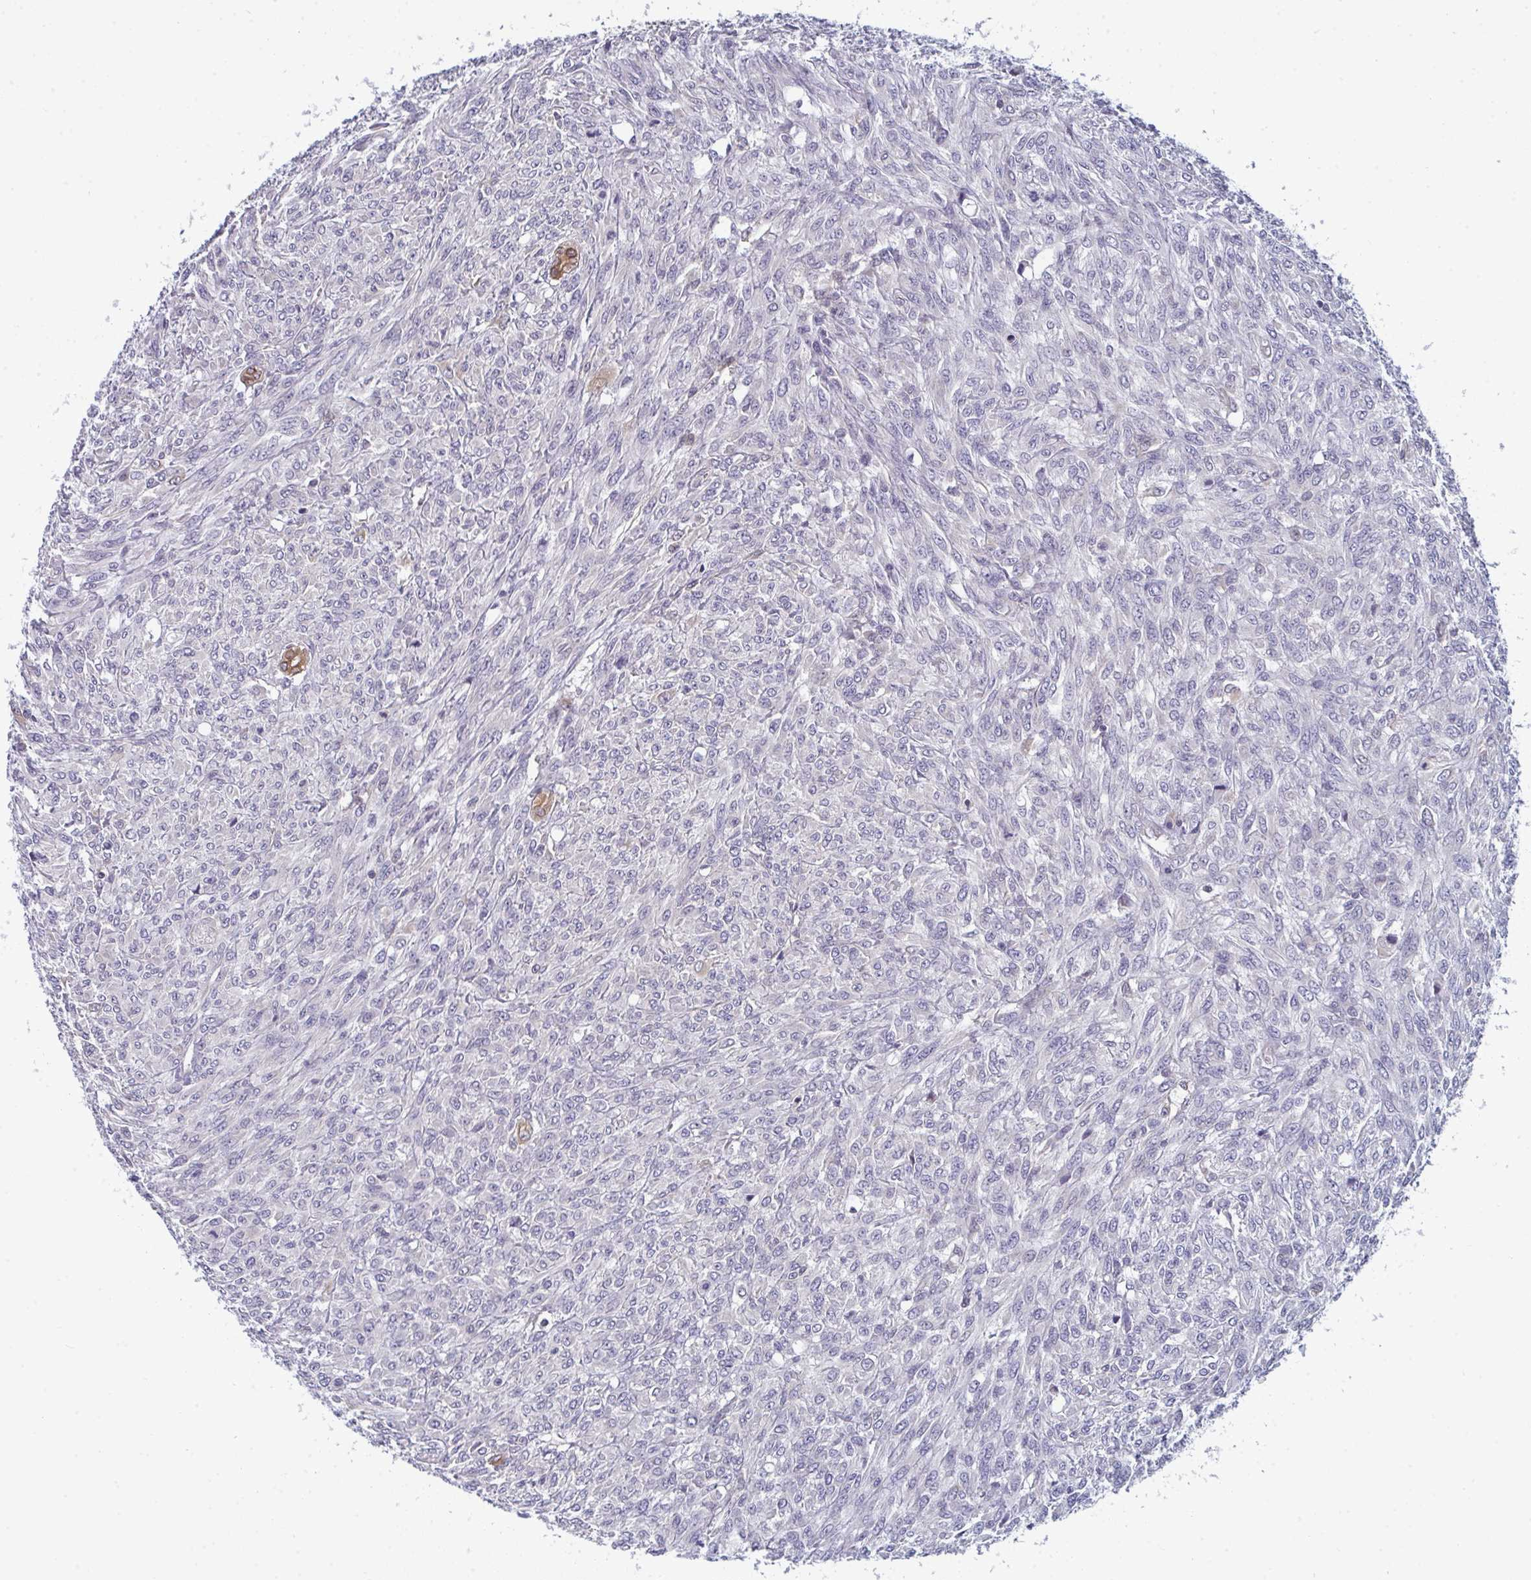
{"staining": {"intensity": "negative", "quantity": "none", "location": "none"}, "tissue": "renal cancer", "cell_type": "Tumor cells", "image_type": "cancer", "snomed": [{"axis": "morphology", "description": "Adenocarcinoma, NOS"}, {"axis": "topography", "description": "Kidney"}], "caption": "The photomicrograph shows no staining of tumor cells in renal cancer (adenocarcinoma). The staining was performed using DAB to visualize the protein expression in brown, while the nuclei were stained in blue with hematoxylin (Magnification: 20x).", "gene": "LYSMD4", "patient": {"sex": "male", "age": 58}}